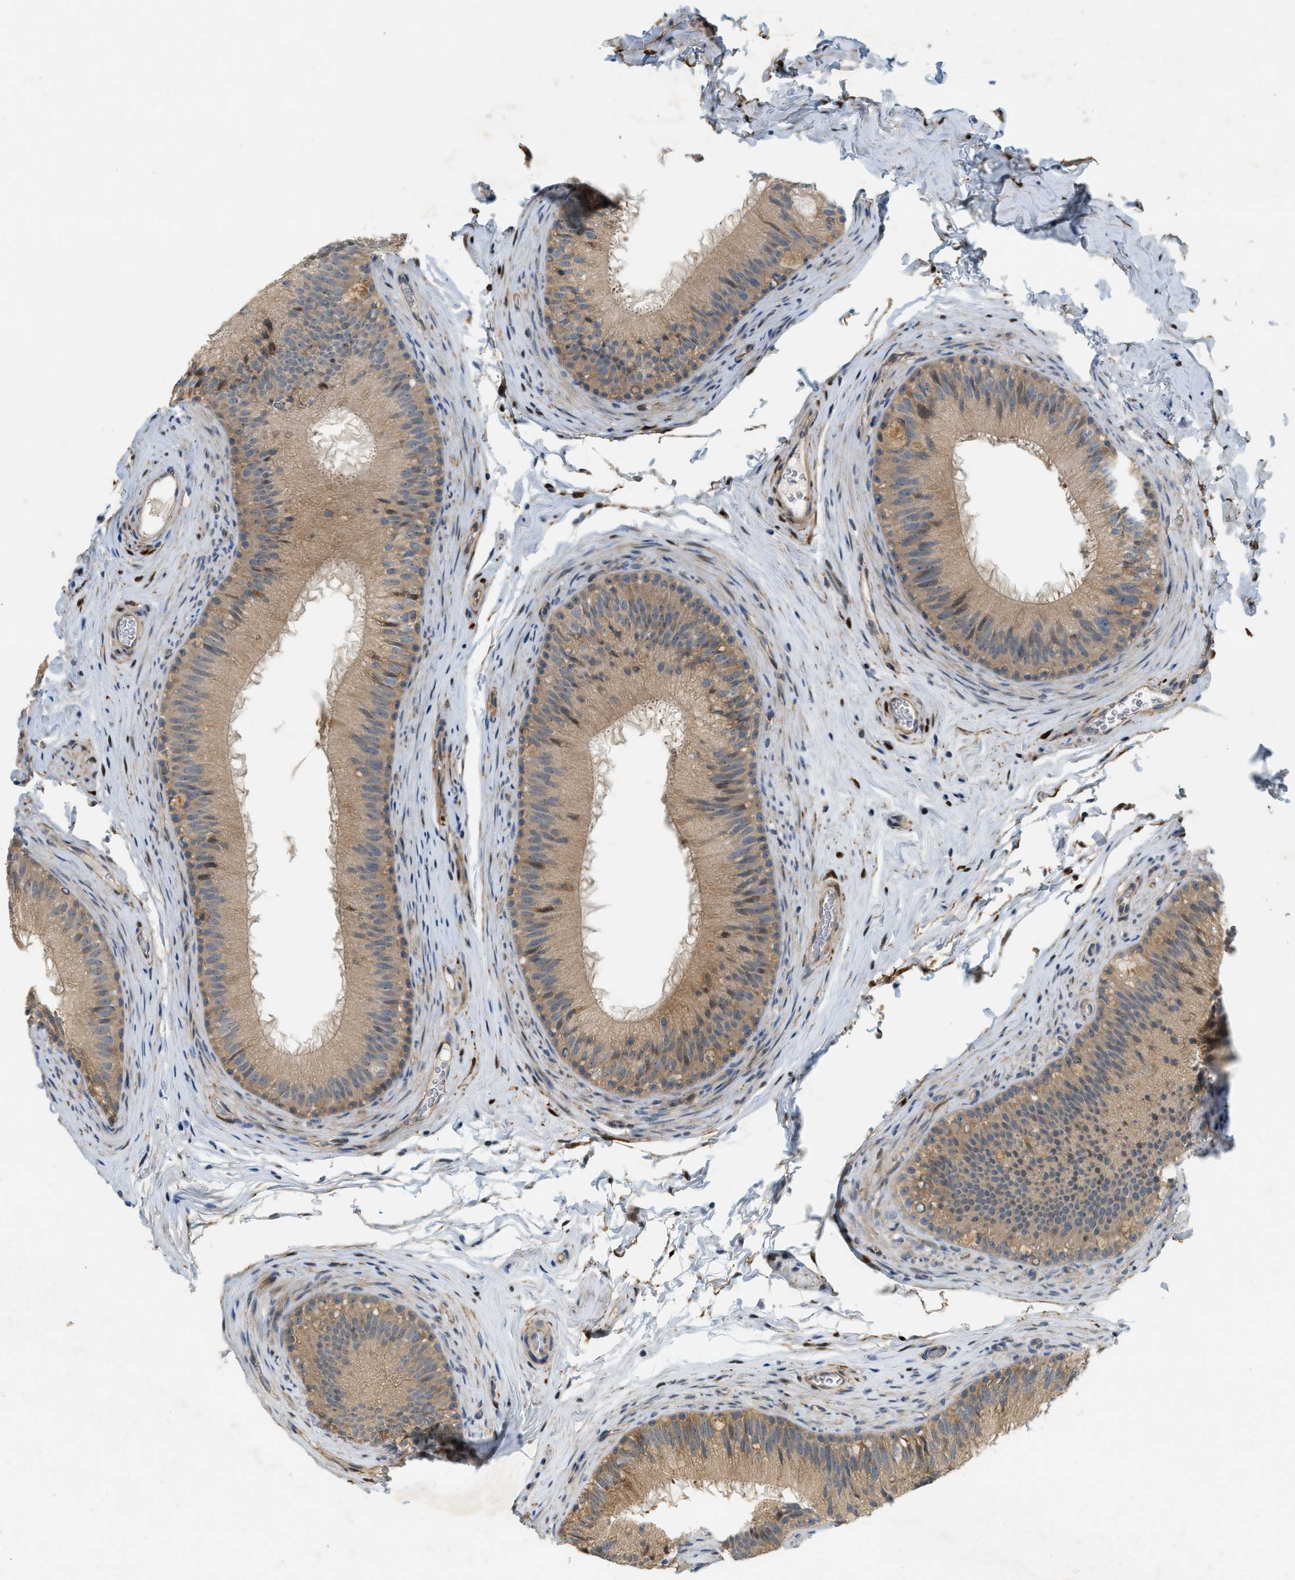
{"staining": {"intensity": "moderate", "quantity": ">75%", "location": "cytoplasmic/membranous"}, "tissue": "epididymis", "cell_type": "Glandular cells", "image_type": "normal", "snomed": [{"axis": "morphology", "description": "Normal tissue, NOS"}, {"axis": "topography", "description": "Testis"}, {"axis": "topography", "description": "Epididymis"}], "caption": "Brown immunohistochemical staining in normal epididymis exhibits moderate cytoplasmic/membranous staining in approximately >75% of glandular cells.", "gene": "PDCL3", "patient": {"sex": "male", "age": 36}}